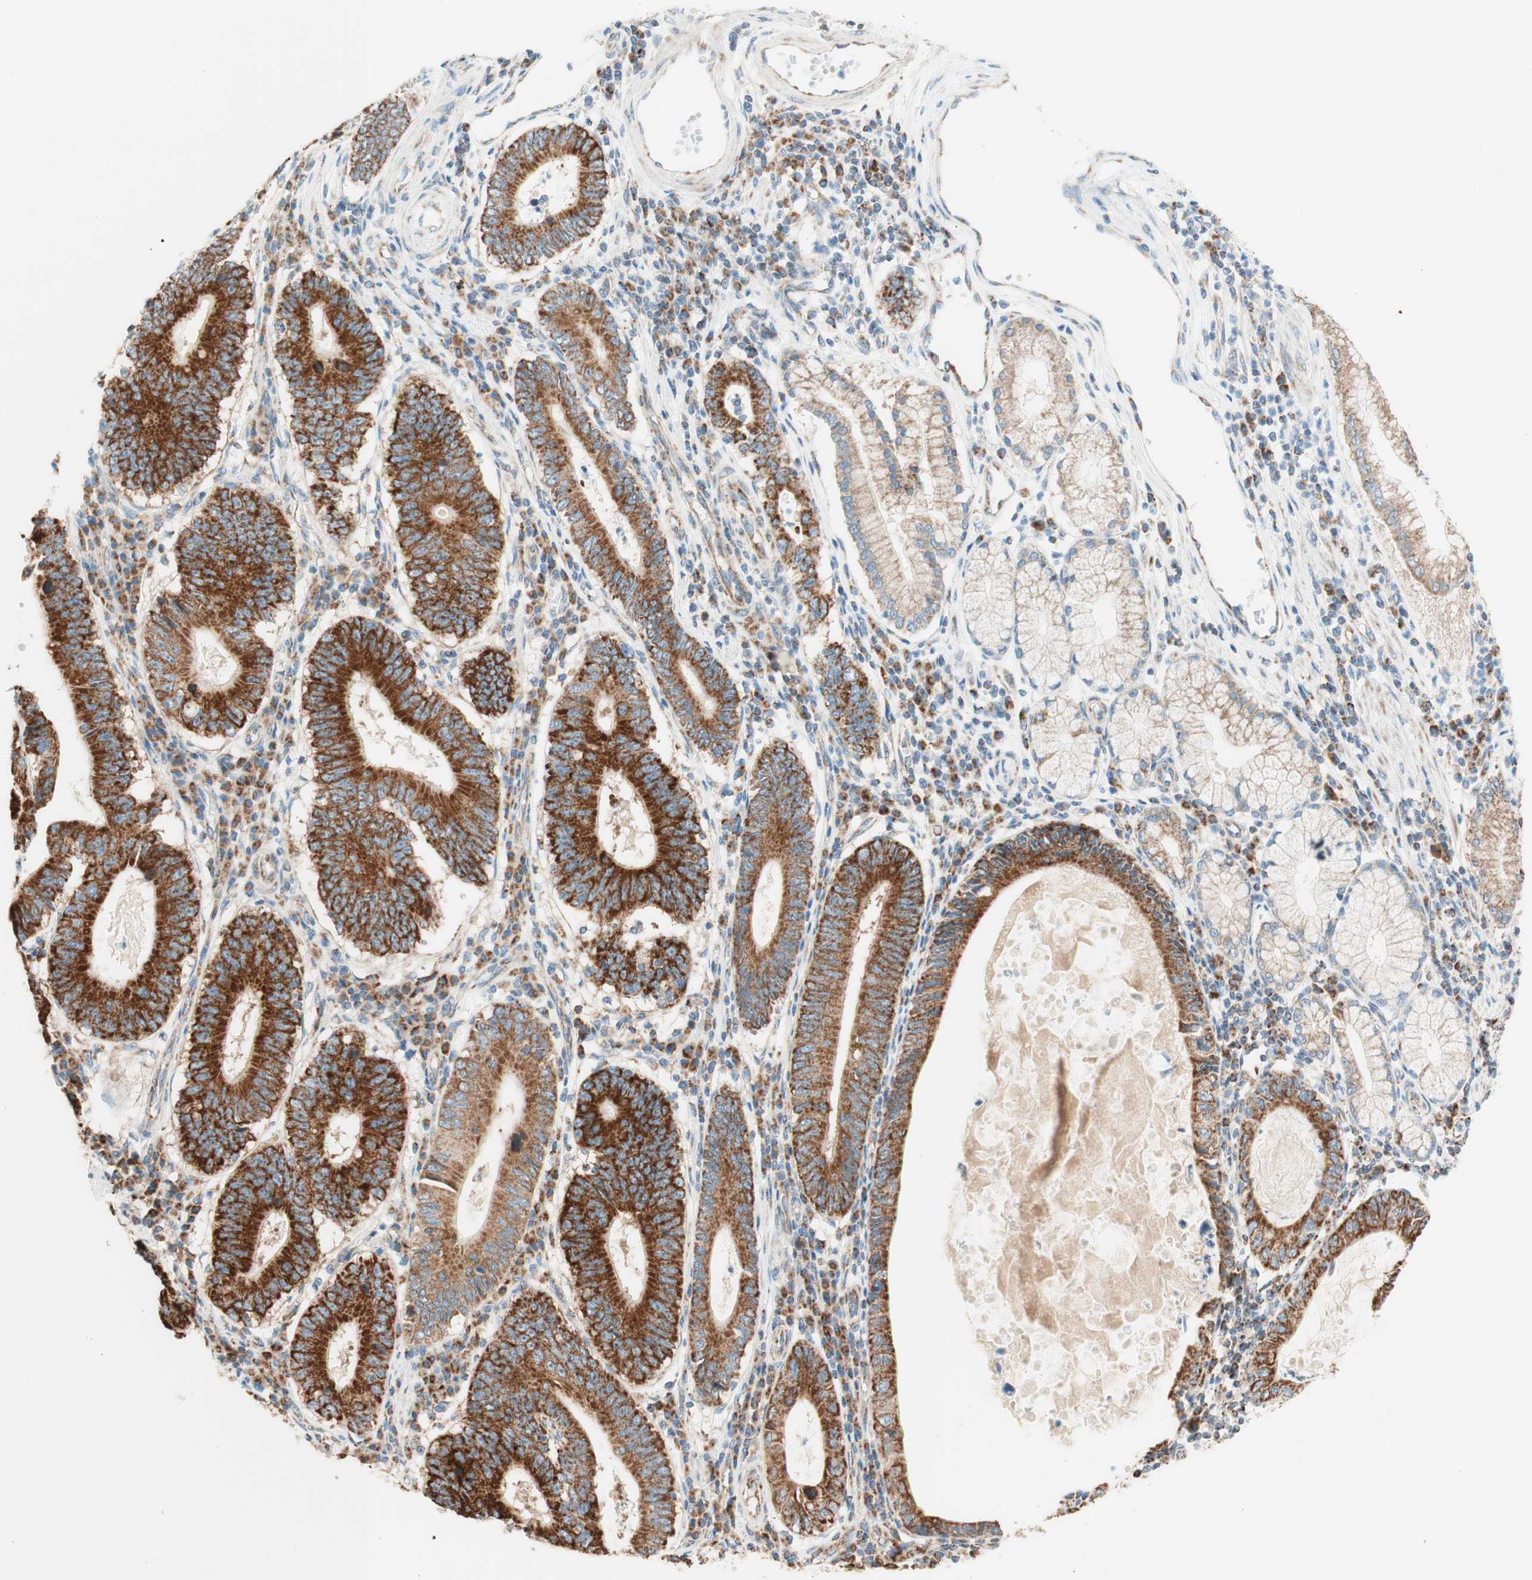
{"staining": {"intensity": "strong", "quantity": ">75%", "location": "cytoplasmic/membranous"}, "tissue": "stomach cancer", "cell_type": "Tumor cells", "image_type": "cancer", "snomed": [{"axis": "morphology", "description": "Adenocarcinoma, NOS"}, {"axis": "topography", "description": "Stomach"}], "caption": "Human stomach adenocarcinoma stained with a brown dye reveals strong cytoplasmic/membranous positive expression in about >75% of tumor cells.", "gene": "TOMM20", "patient": {"sex": "male", "age": 59}}